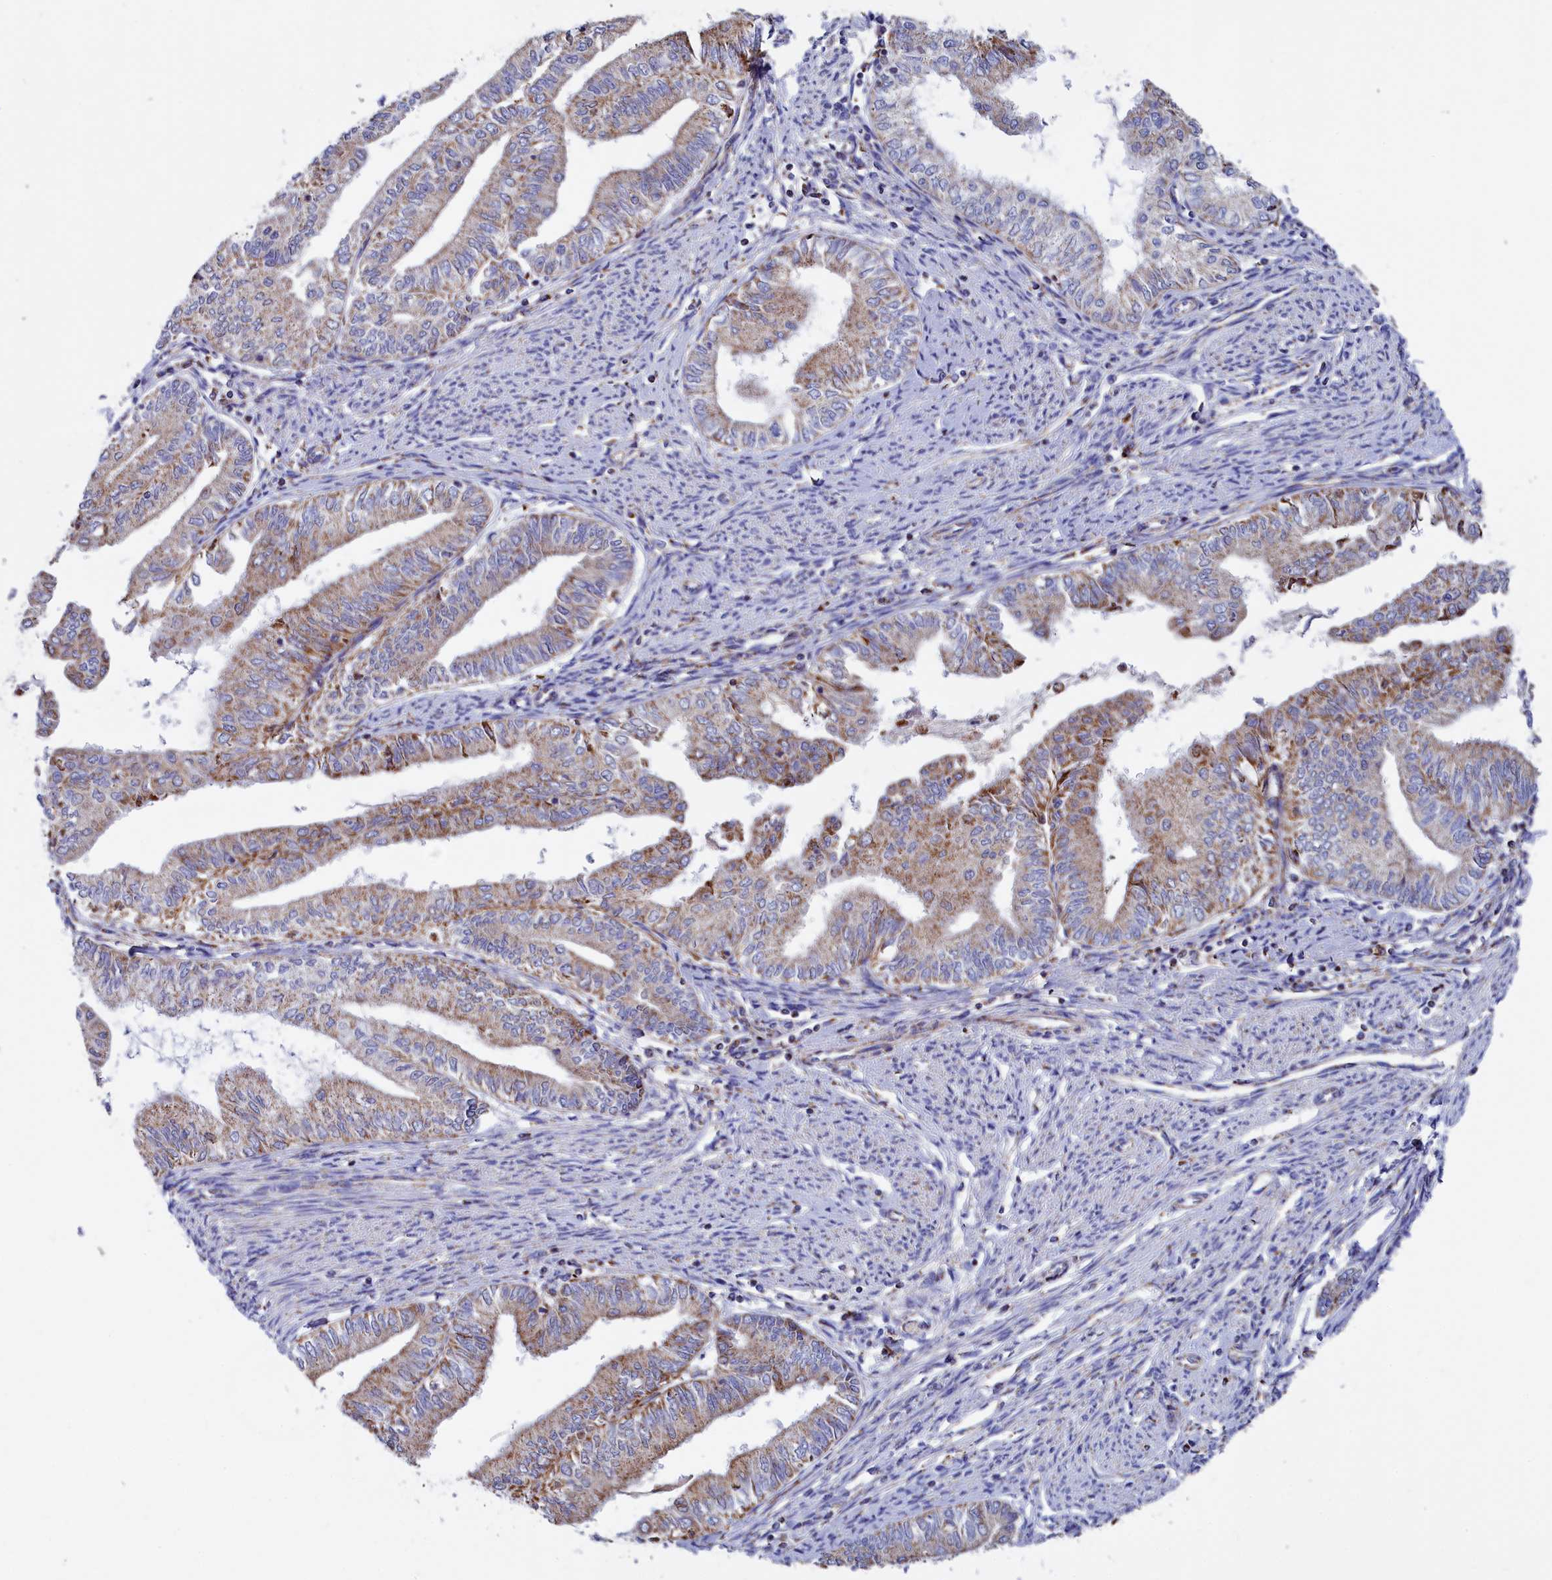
{"staining": {"intensity": "moderate", "quantity": ">75%", "location": "cytoplasmic/membranous"}, "tissue": "endometrial cancer", "cell_type": "Tumor cells", "image_type": "cancer", "snomed": [{"axis": "morphology", "description": "Adenocarcinoma, NOS"}, {"axis": "topography", "description": "Endometrium"}], "caption": "A brown stain labels moderate cytoplasmic/membranous positivity of a protein in human endometrial cancer tumor cells. (DAB = brown stain, brightfield microscopy at high magnification).", "gene": "SLC39A3", "patient": {"sex": "female", "age": 66}}